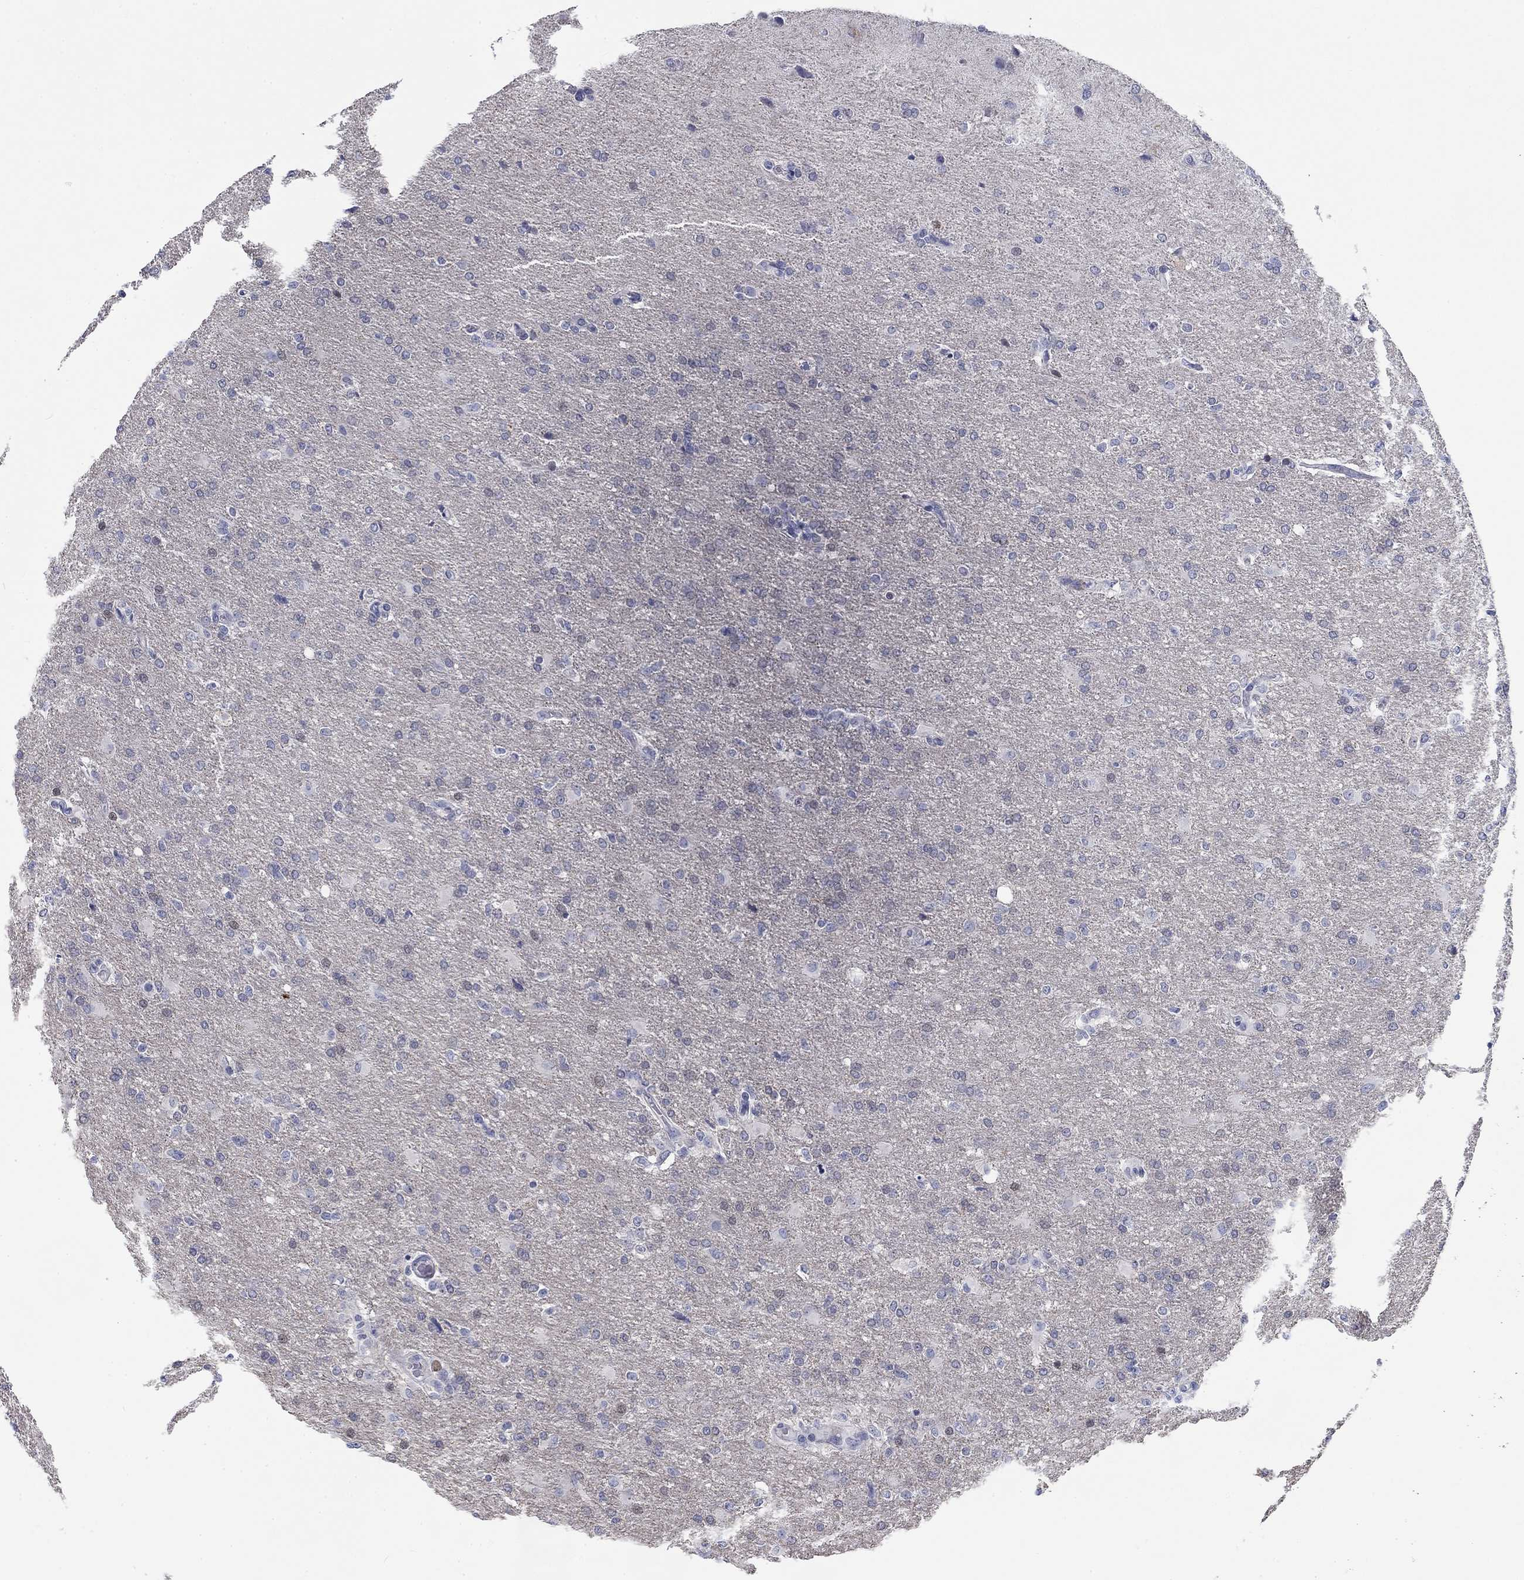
{"staining": {"intensity": "negative", "quantity": "none", "location": "none"}, "tissue": "glioma", "cell_type": "Tumor cells", "image_type": "cancer", "snomed": [{"axis": "morphology", "description": "Glioma, malignant, High grade"}, {"axis": "topography", "description": "Brain"}], "caption": "DAB immunohistochemical staining of glioma reveals no significant expression in tumor cells. (DAB immunohistochemistry, high magnification).", "gene": "CALB1", "patient": {"sex": "male", "age": 68}}